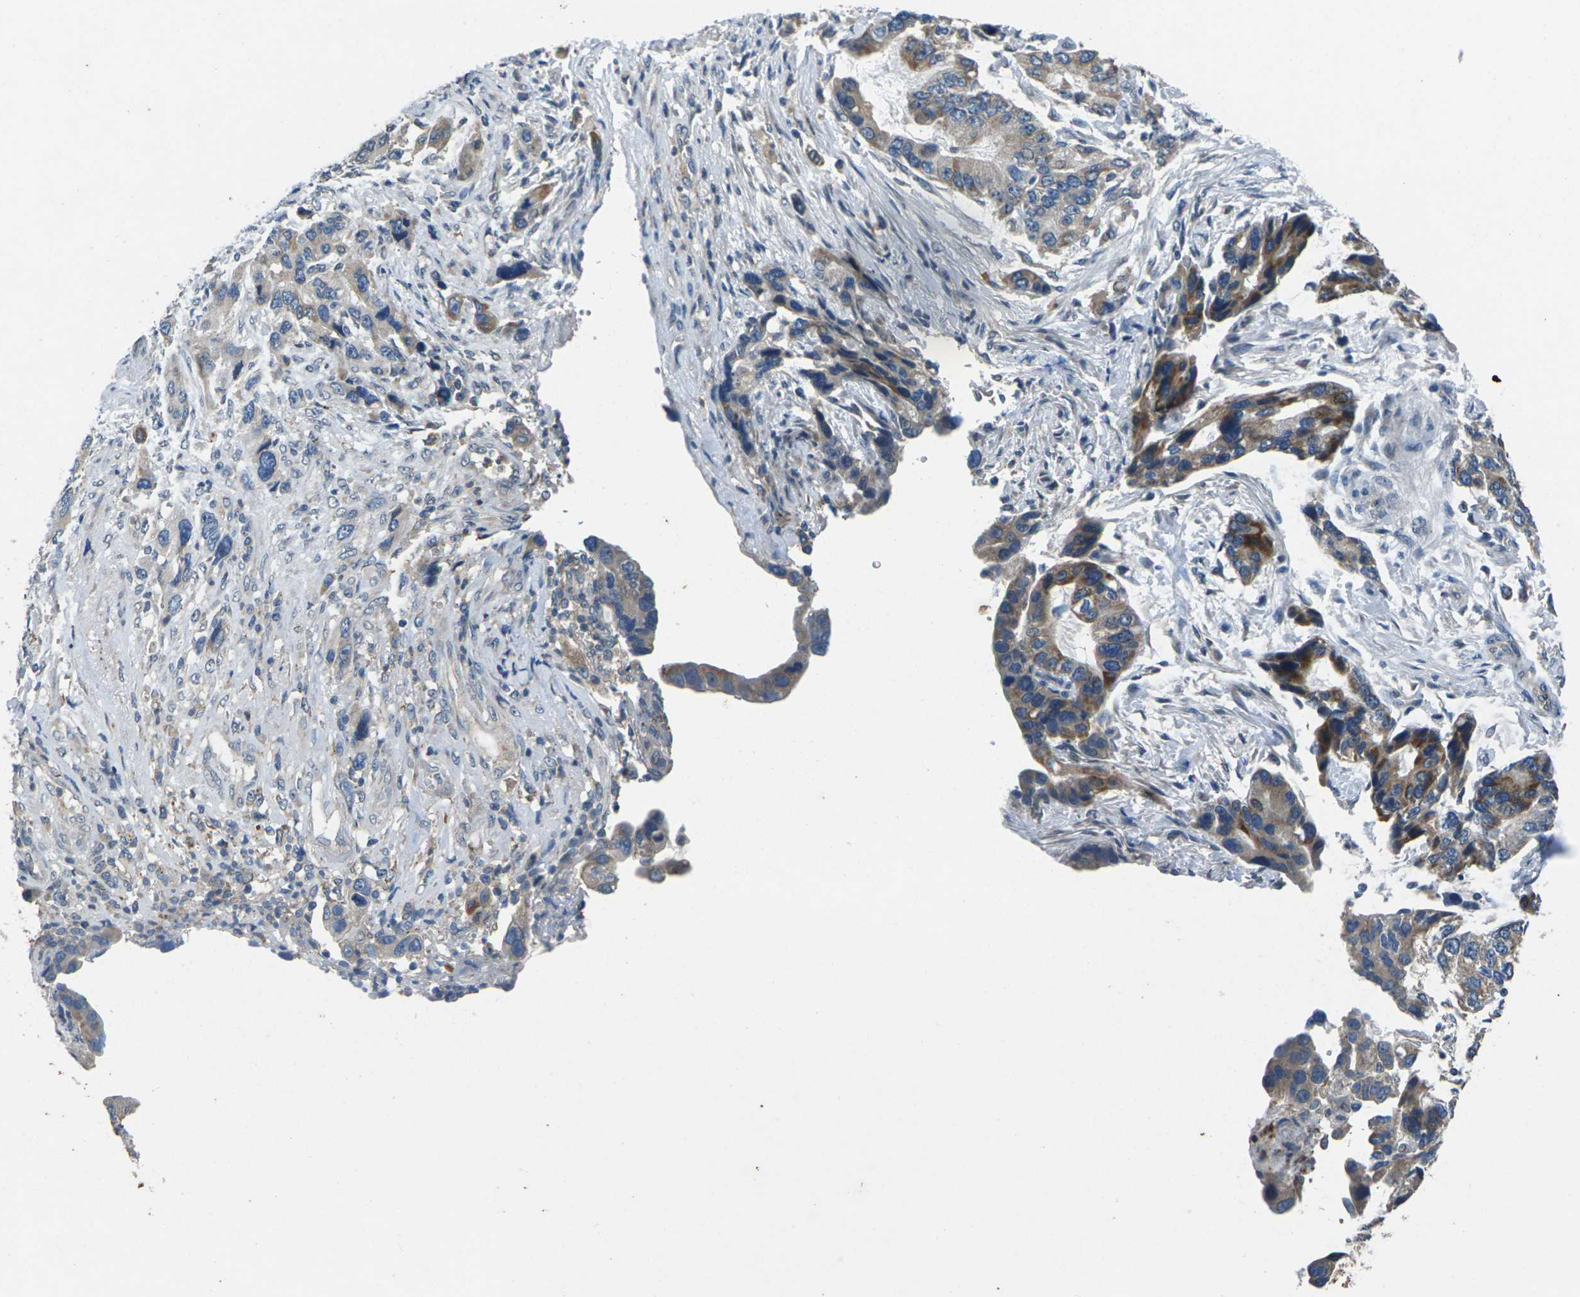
{"staining": {"intensity": "moderate", "quantity": "25%-75%", "location": "cytoplasmic/membranous"}, "tissue": "stomach cancer", "cell_type": "Tumor cells", "image_type": "cancer", "snomed": [{"axis": "morphology", "description": "Adenocarcinoma, NOS"}, {"axis": "topography", "description": "Stomach, lower"}], "caption": "Immunohistochemical staining of stomach cancer displays medium levels of moderate cytoplasmic/membranous expression in approximately 25%-75% of tumor cells.", "gene": "SIGLEC14", "patient": {"sex": "female", "age": 93}}